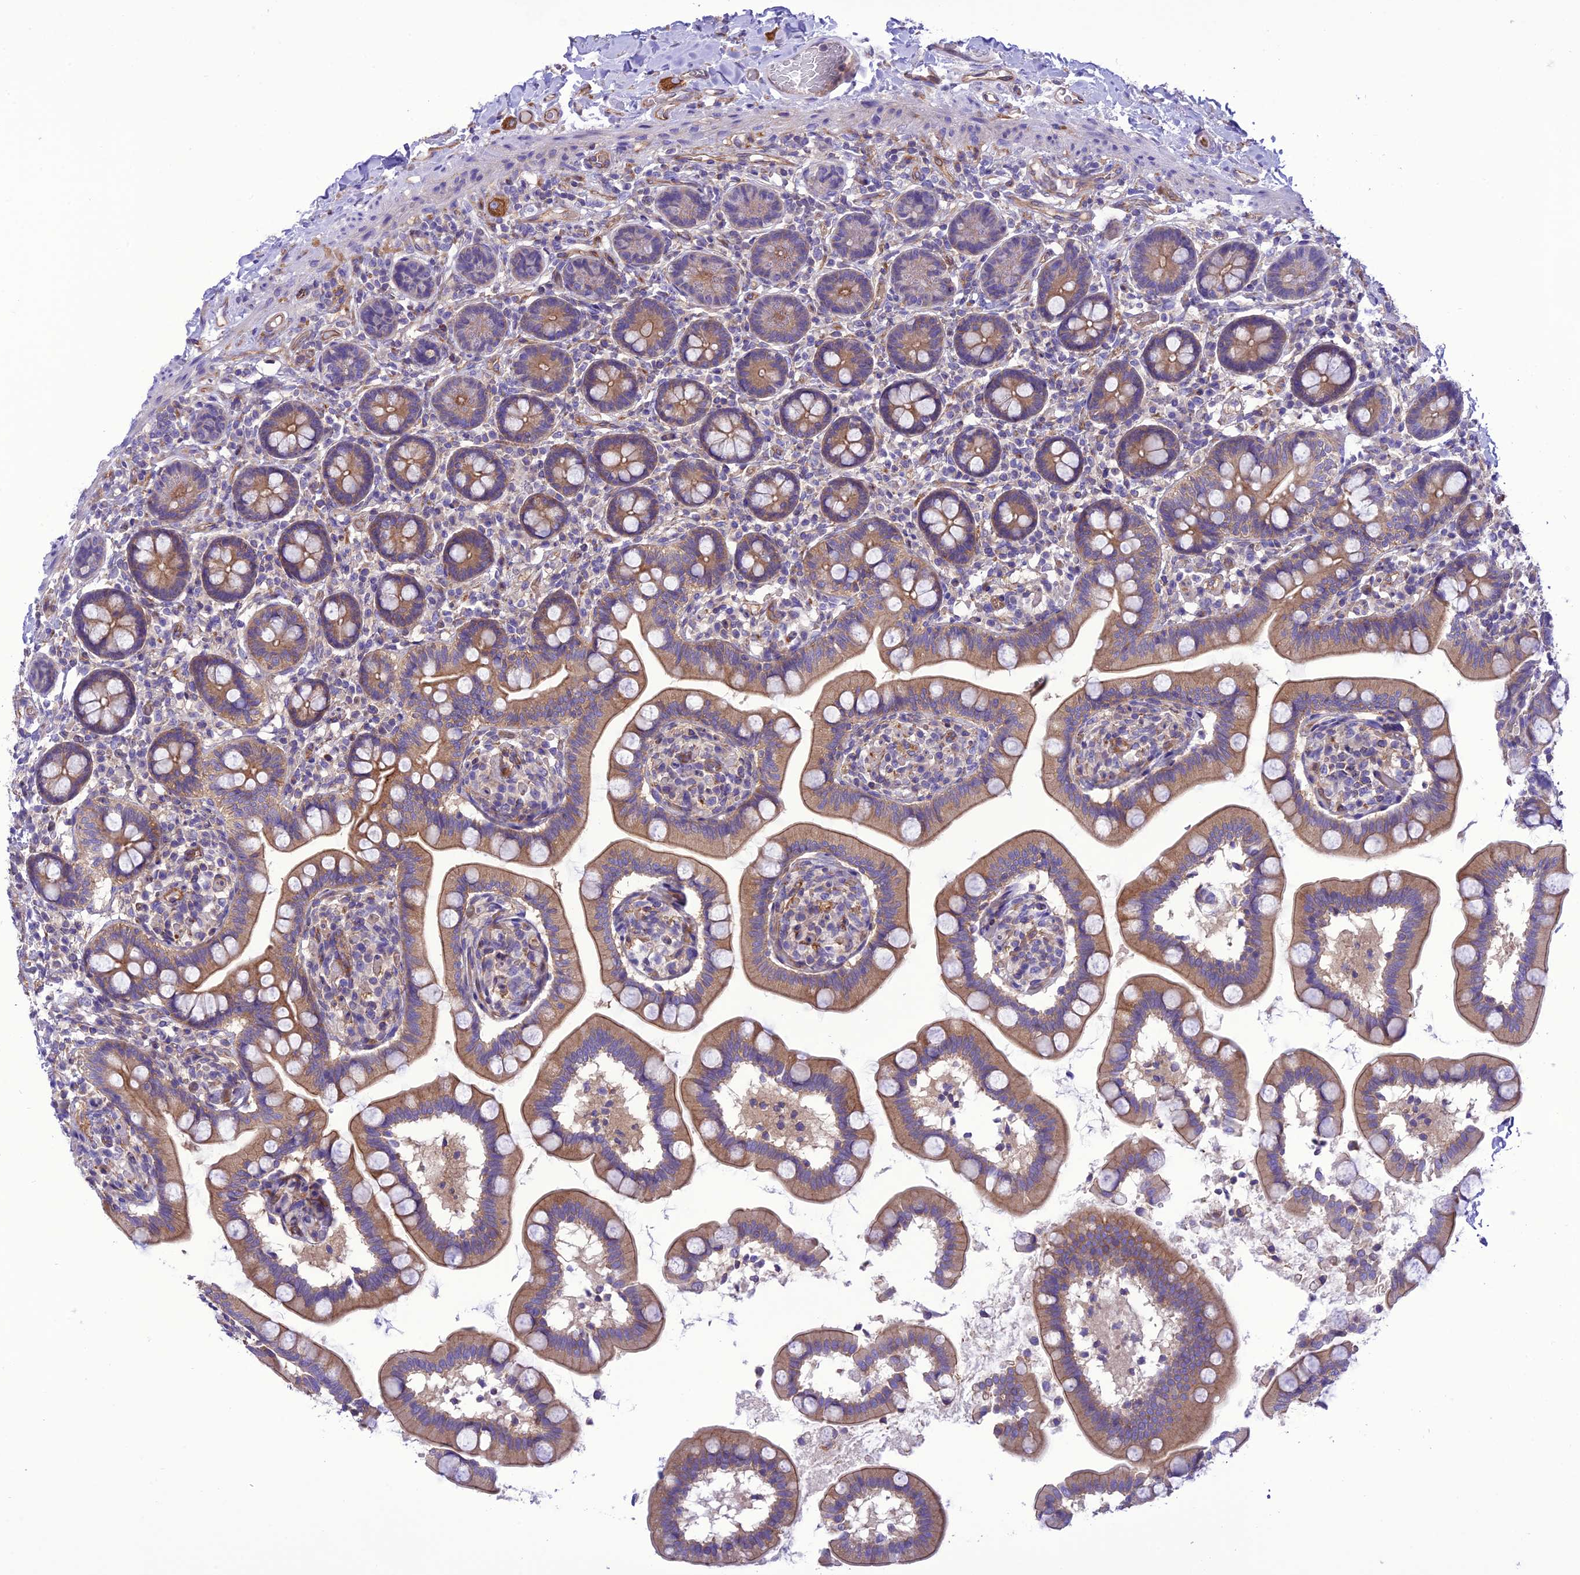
{"staining": {"intensity": "moderate", "quantity": ">75%", "location": "cytoplasmic/membranous"}, "tissue": "small intestine", "cell_type": "Glandular cells", "image_type": "normal", "snomed": [{"axis": "morphology", "description": "Normal tissue, NOS"}, {"axis": "topography", "description": "Small intestine"}], "caption": "Protein analysis of normal small intestine demonstrates moderate cytoplasmic/membranous positivity in approximately >75% of glandular cells.", "gene": "PPFIA3", "patient": {"sex": "female", "age": 64}}